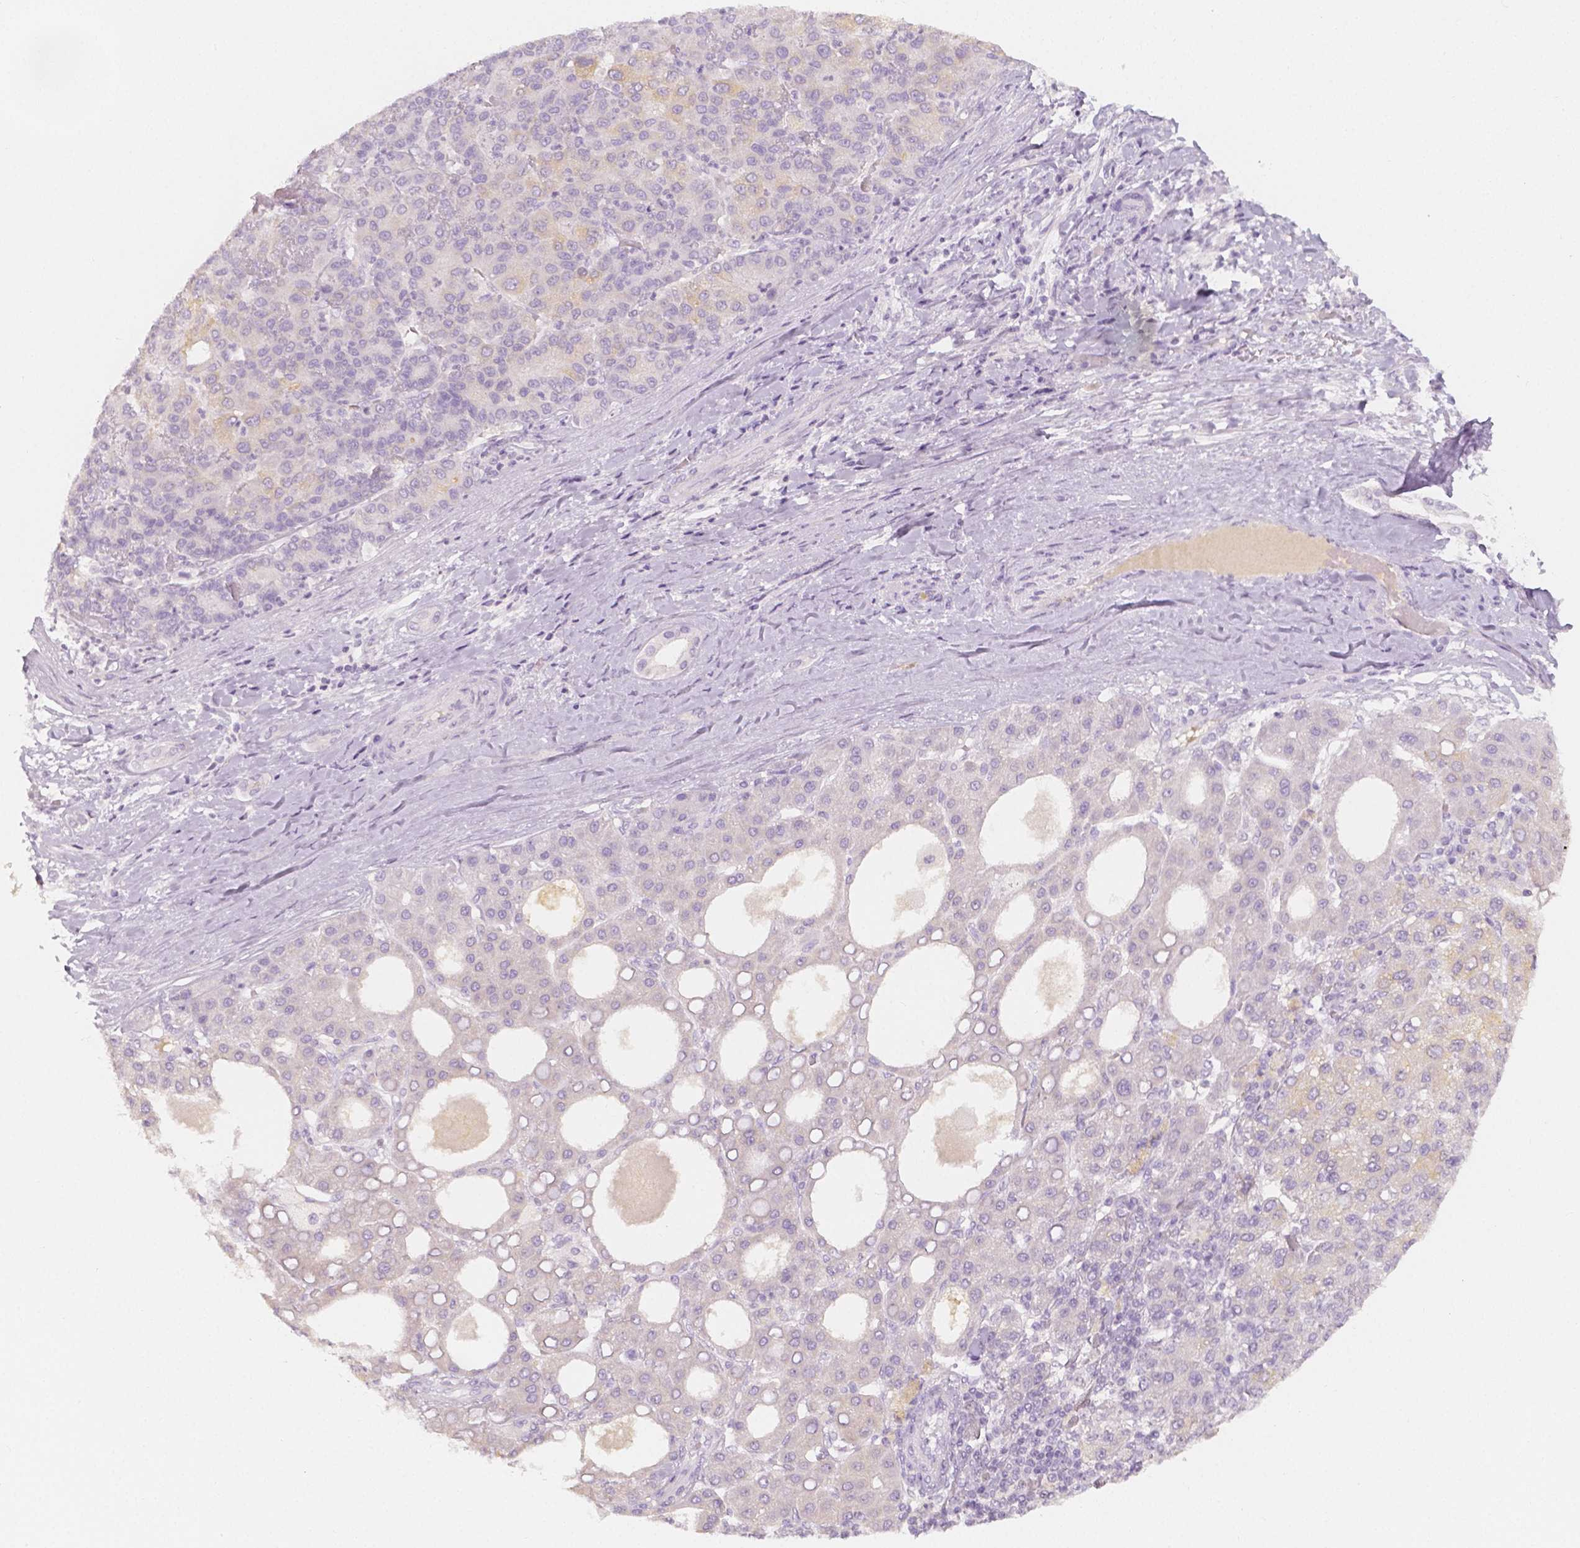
{"staining": {"intensity": "negative", "quantity": "none", "location": "none"}, "tissue": "liver cancer", "cell_type": "Tumor cells", "image_type": "cancer", "snomed": [{"axis": "morphology", "description": "Carcinoma, Hepatocellular, NOS"}, {"axis": "topography", "description": "Liver"}], "caption": "Immunohistochemical staining of human liver cancer exhibits no significant staining in tumor cells.", "gene": "BATF", "patient": {"sex": "male", "age": 65}}